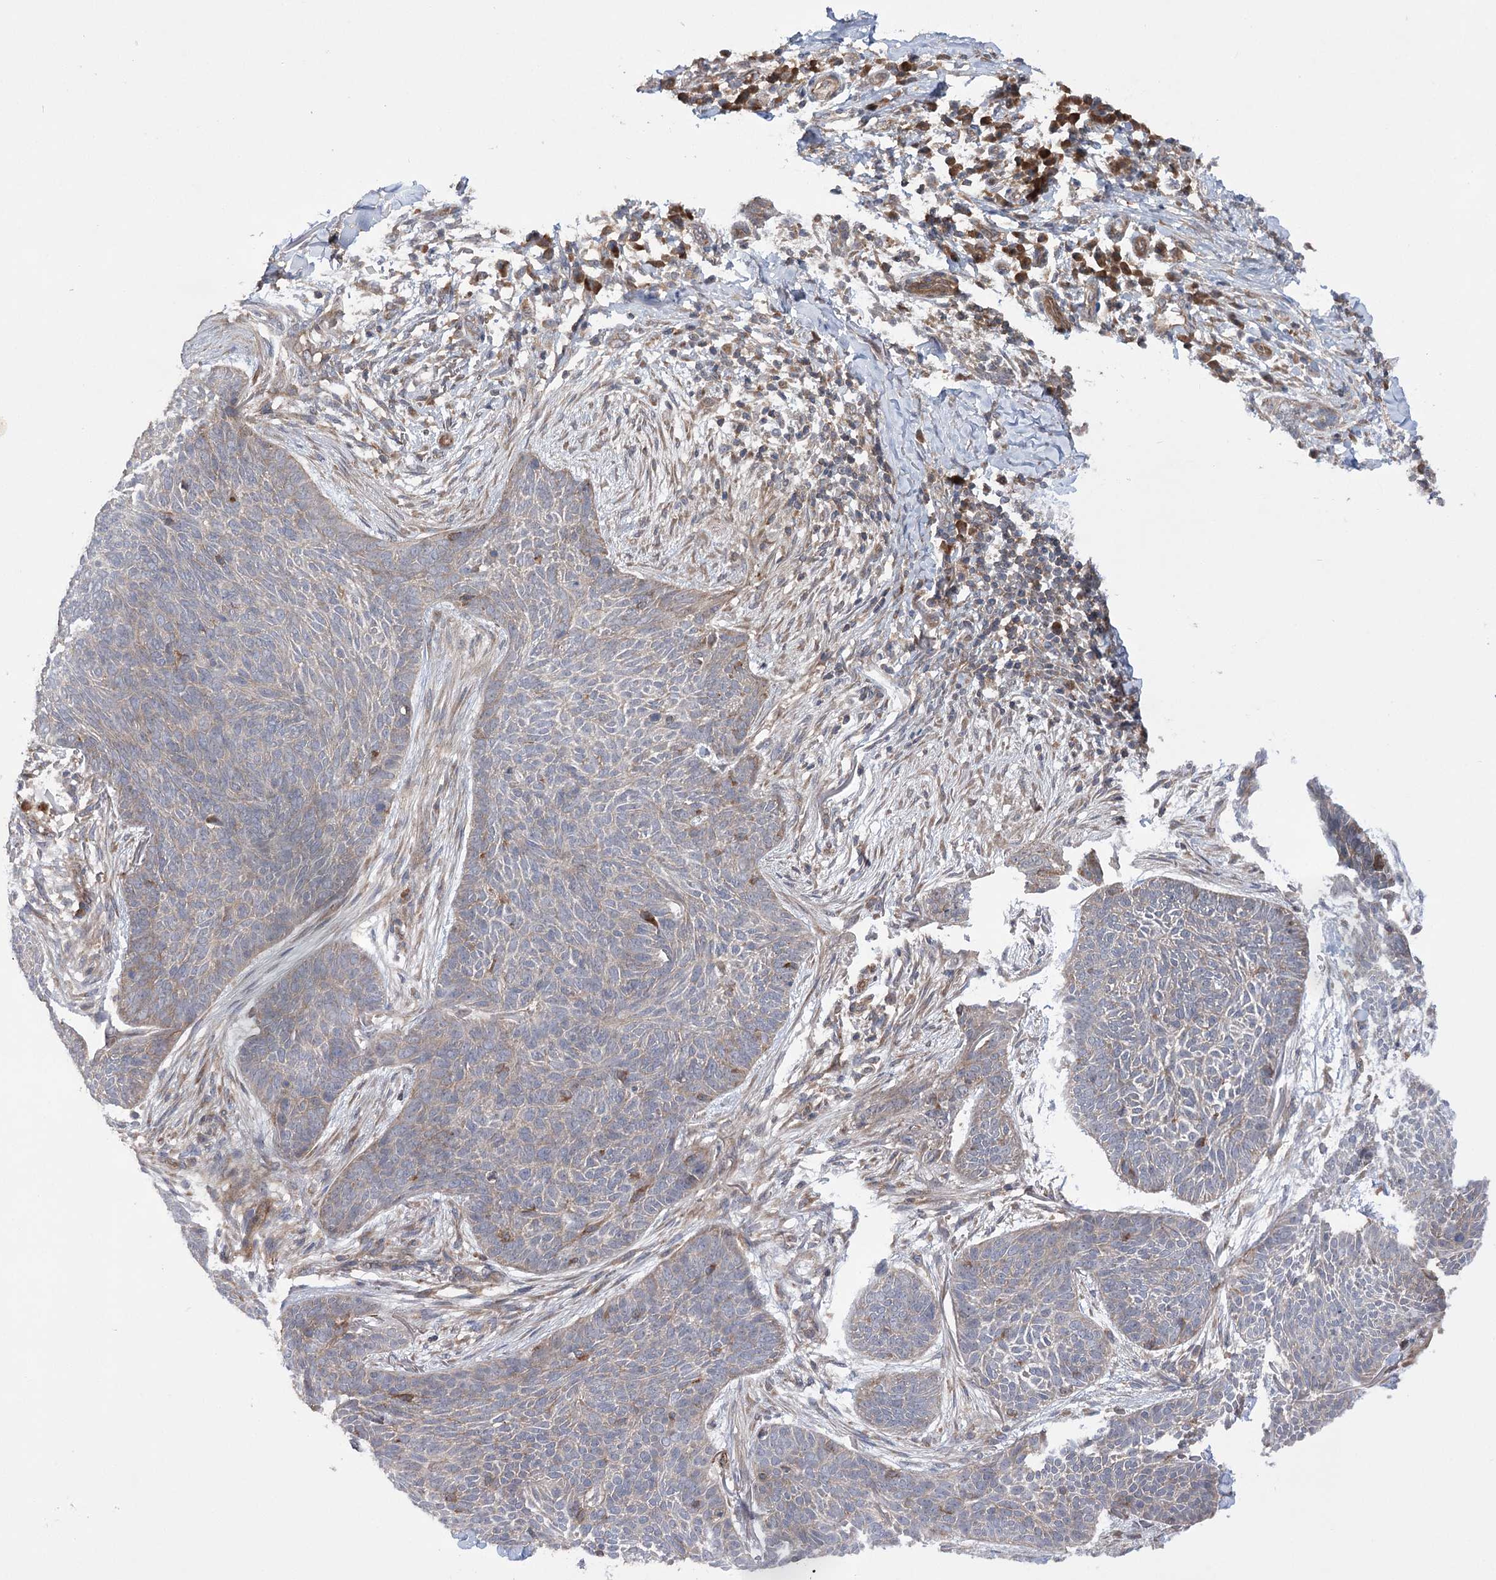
{"staining": {"intensity": "weak", "quantity": "<25%", "location": "cytoplasmic/membranous"}, "tissue": "skin cancer", "cell_type": "Tumor cells", "image_type": "cancer", "snomed": [{"axis": "morphology", "description": "Basal cell carcinoma"}, {"axis": "topography", "description": "Skin"}], "caption": "Human skin cancer (basal cell carcinoma) stained for a protein using immunohistochemistry exhibits no staining in tumor cells.", "gene": "VPS37B", "patient": {"sex": "male", "age": 85}}